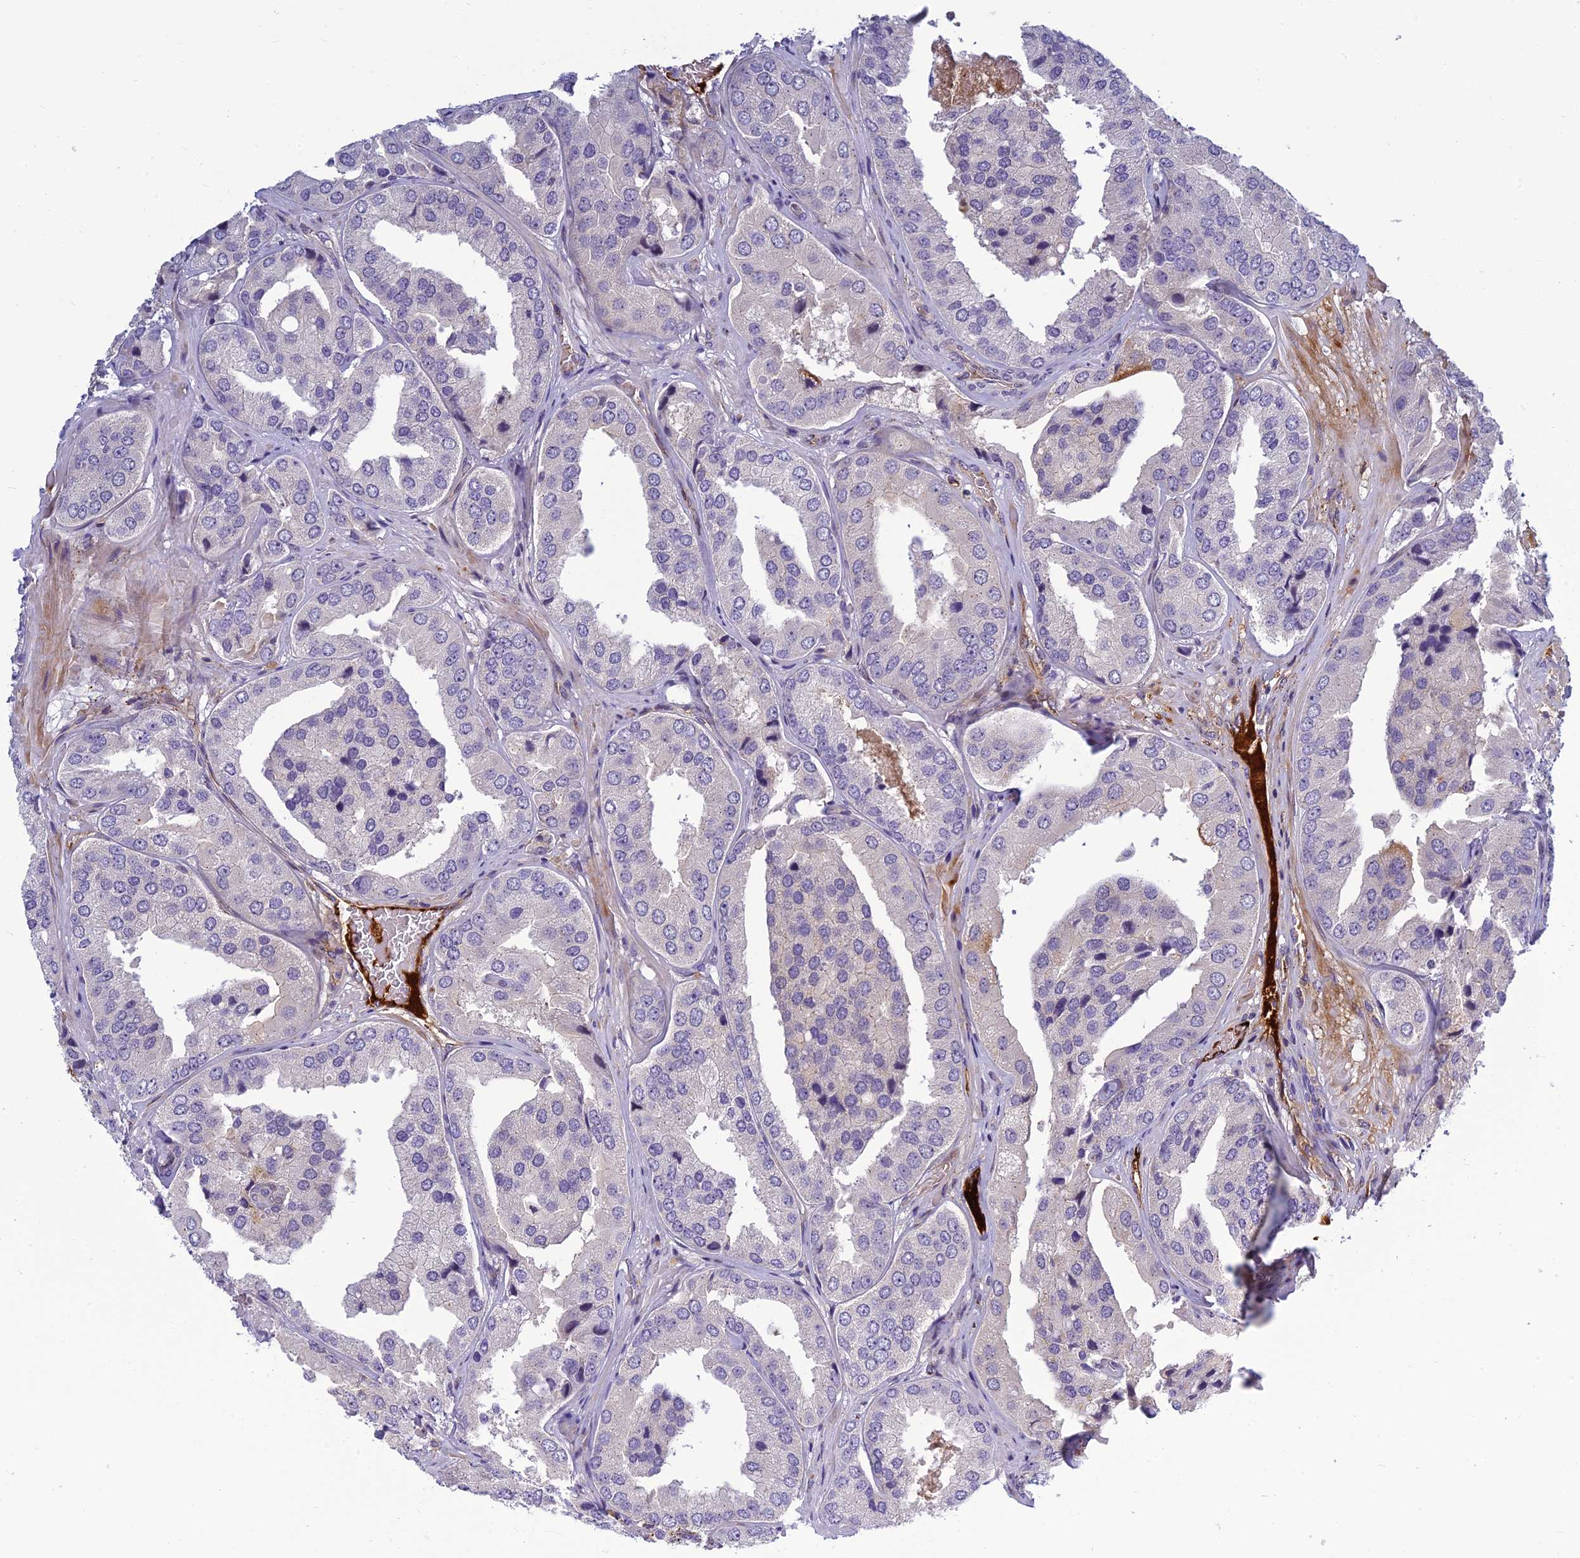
{"staining": {"intensity": "negative", "quantity": "none", "location": "none"}, "tissue": "prostate cancer", "cell_type": "Tumor cells", "image_type": "cancer", "snomed": [{"axis": "morphology", "description": "Adenocarcinoma, High grade"}, {"axis": "topography", "description": "Prostate"}], "caption": "High magnification brightfield microscopy of prostate cancer stained with DAB (3,3'-diaminobenzidine) (brown) and counterstained with hematoxylin (blue): tumor cells show no significant expression. Nuclei are stained in blue.", "gene": "CLEC11A", "patient": {"sex": "male", "age": 63}}